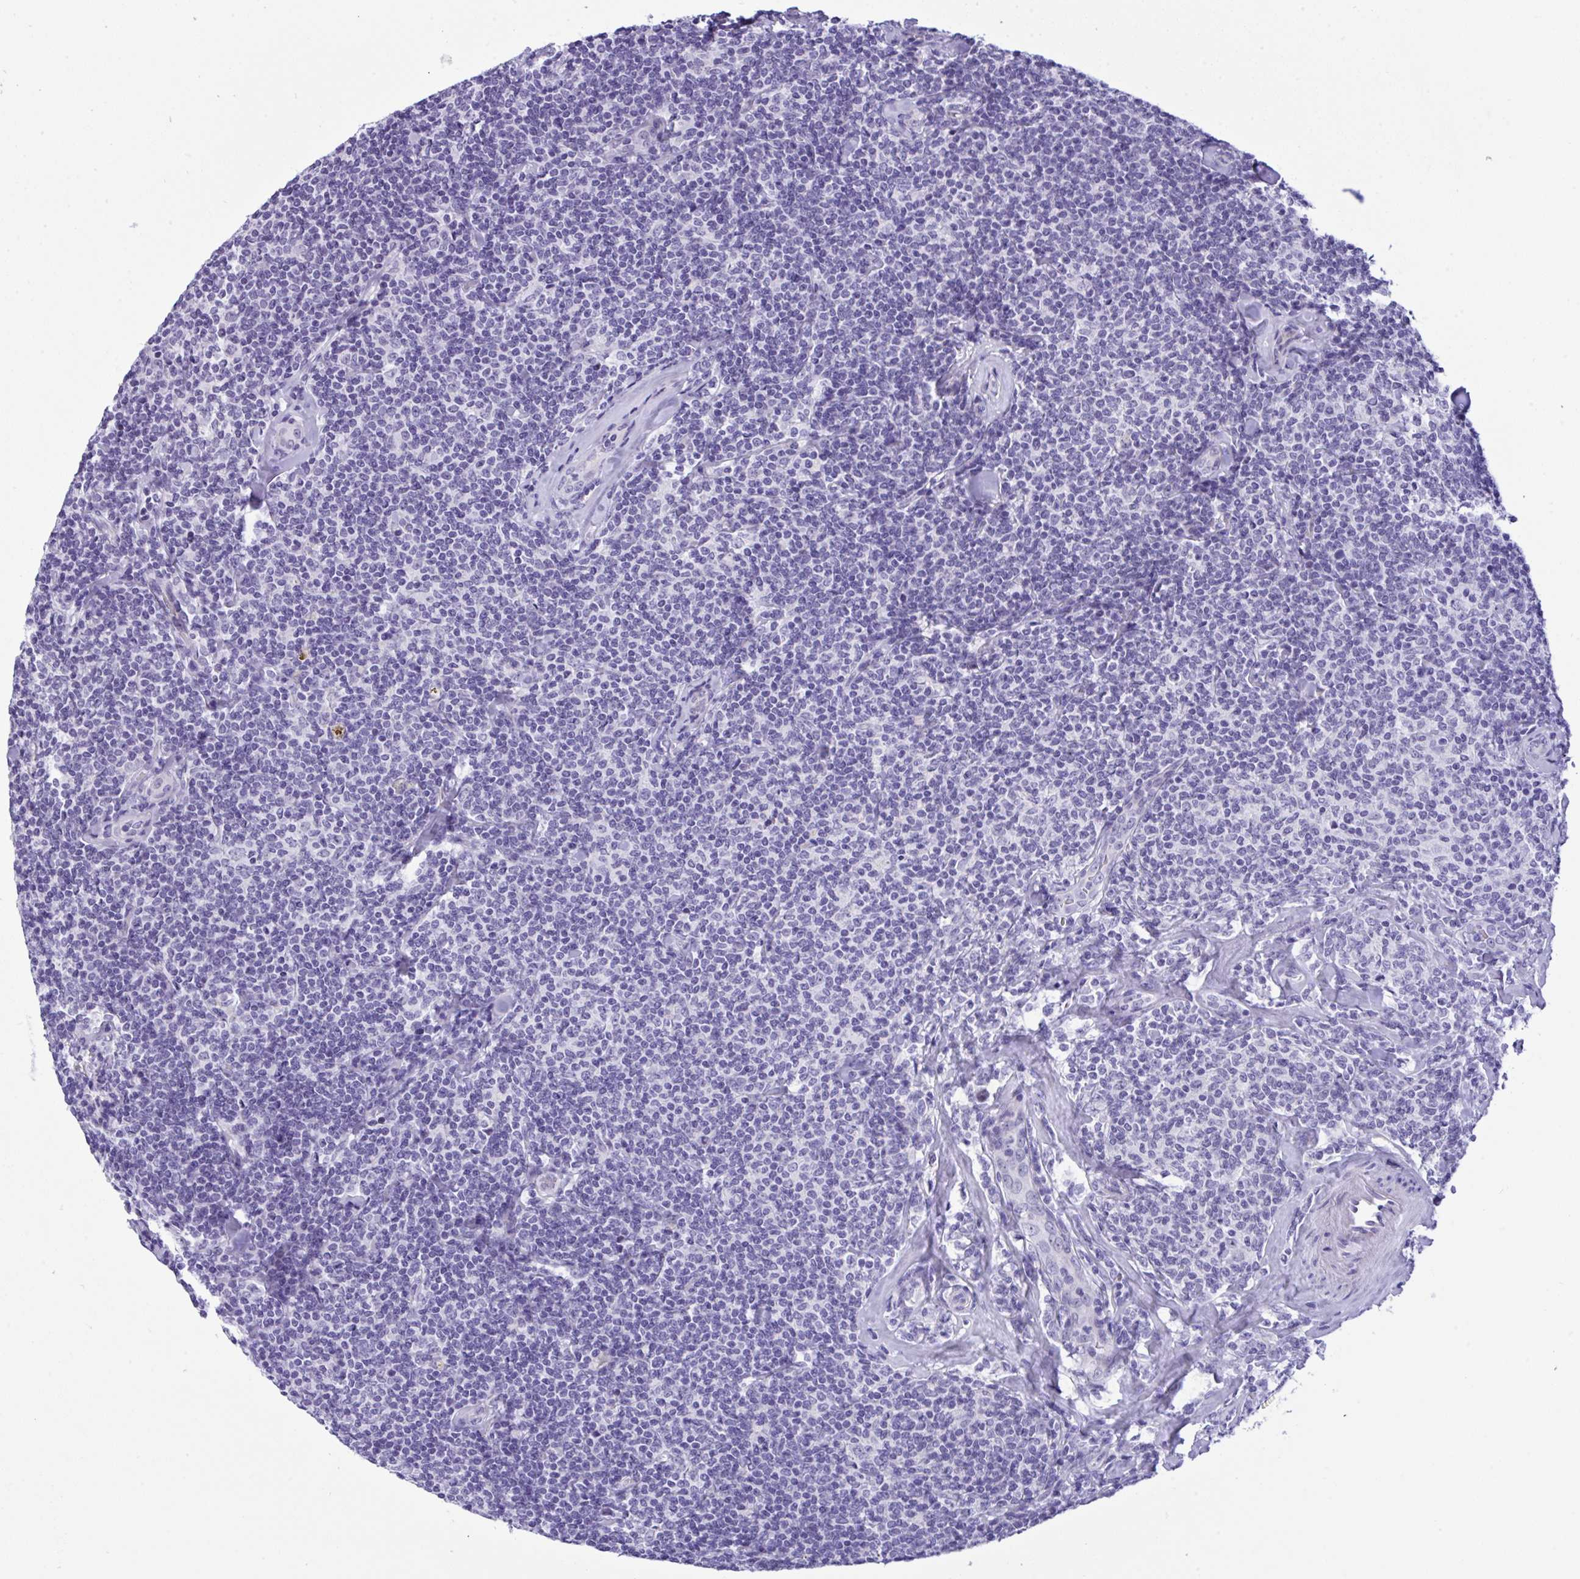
{"staining": {"intensity": "negative", "quantity": "none", "location": "none"}, "tissue": "lymphoma", "cell_type": "Tumor cells", "image_type": "cancer", "snomed": [{"axis": "morphology", "description": "Malignant lymphoma, non-Hodgkin's type, Low grade"}, {"axis": "topography", "description": "Lymph node"}], "caption": "A photomicrograph of lymphoma stained for a protein exhibits no brown staining in tumor cells.", "gene": "YBX2", "patient": {"sex": "female", "age": 56}}